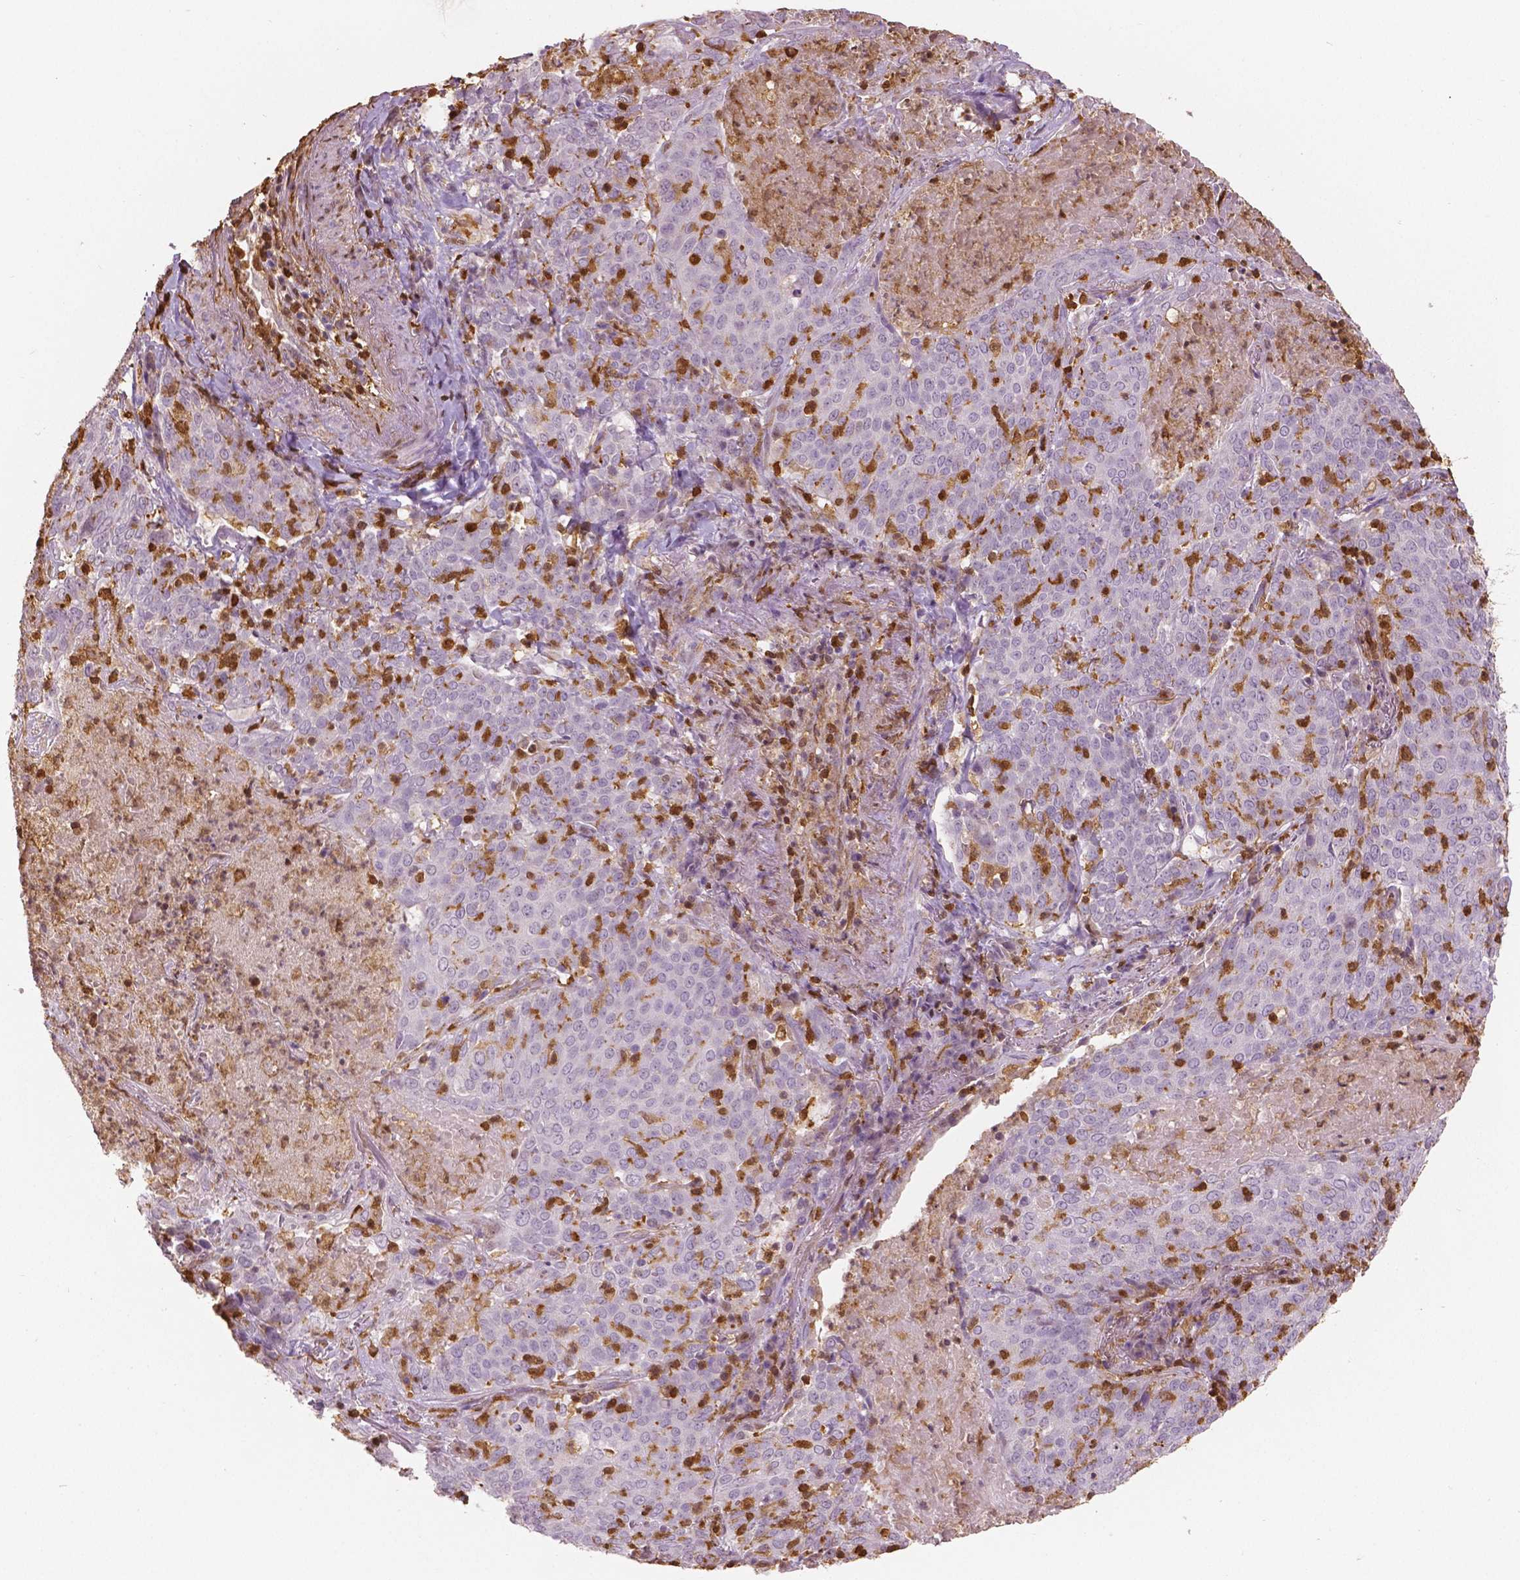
{"staining": {"intensity": "negative", "quantity": "none", "location": "none"}, "tissue": "lung cancer", "cell_type": "Tumor cells", "image_type": "cancer", "snomed": [{"axis": "morphology", "description": "Squamous cell carcinoma, NOS"}, {"axis": "topography", "description": "Lung"}], "caption": "A photomicrograph of human lung squamous cell carcinoma is negative for staining in tumor cells.", "gene": "S100A4", "patient": {"sex": "male", "age": 82}}